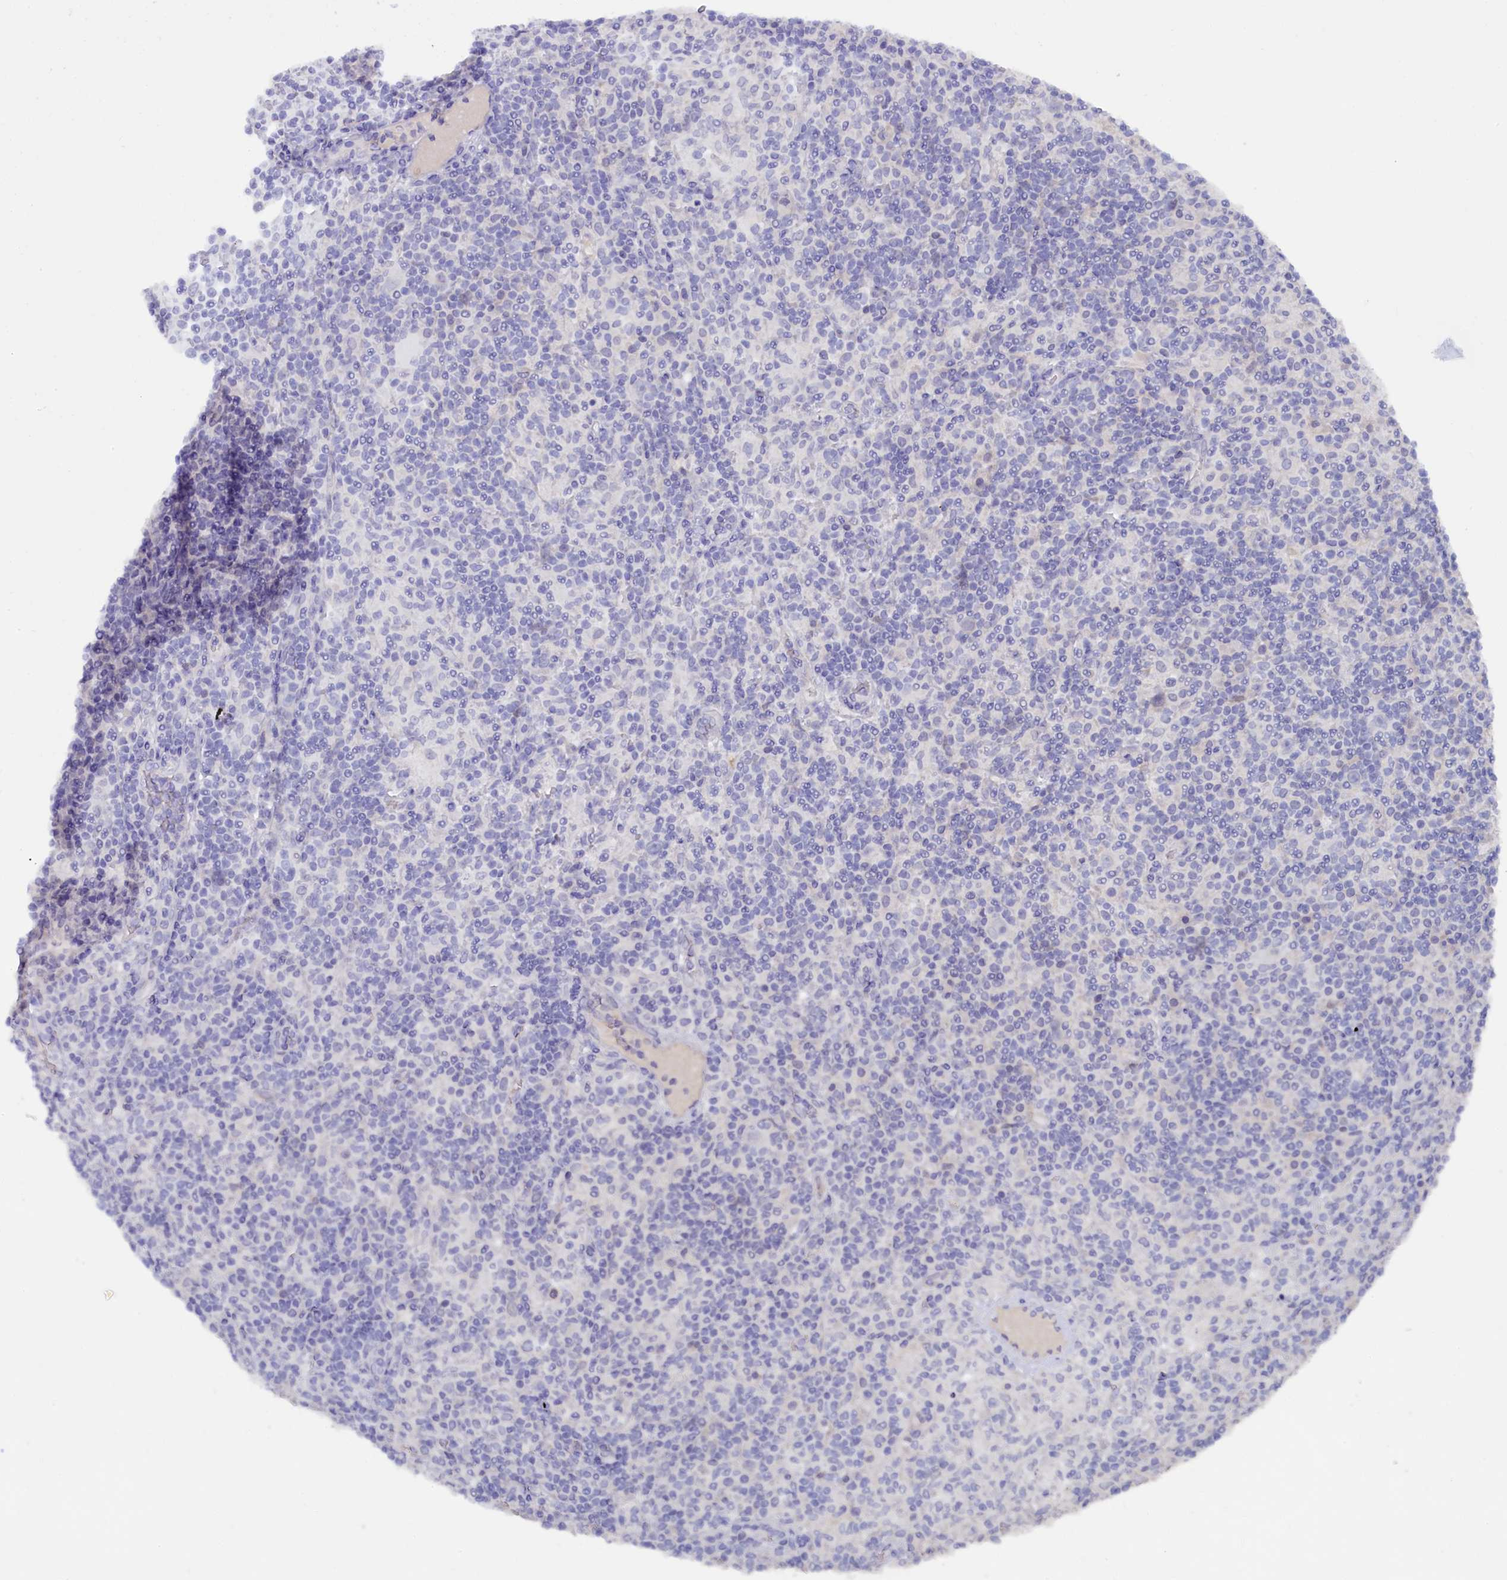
{"staining": {"intensity": "negative", "quantity": "none", "location": "none"}, "tissue": "lymphoma", "cell_type": "Tumor cells", "image_type": "cancer", "snomed": [{"axis": "morphology", "description": "Hodgkin's disease, NOS"}, {"axis": "topography", "description": "Lymph node"}], "caption": "Protein analysis of Hodgkin's disease demonstrates no significant expression in tumor cells.", "gene": "ZSWIM4", "patient": {"sex": "male", "age": 70}}